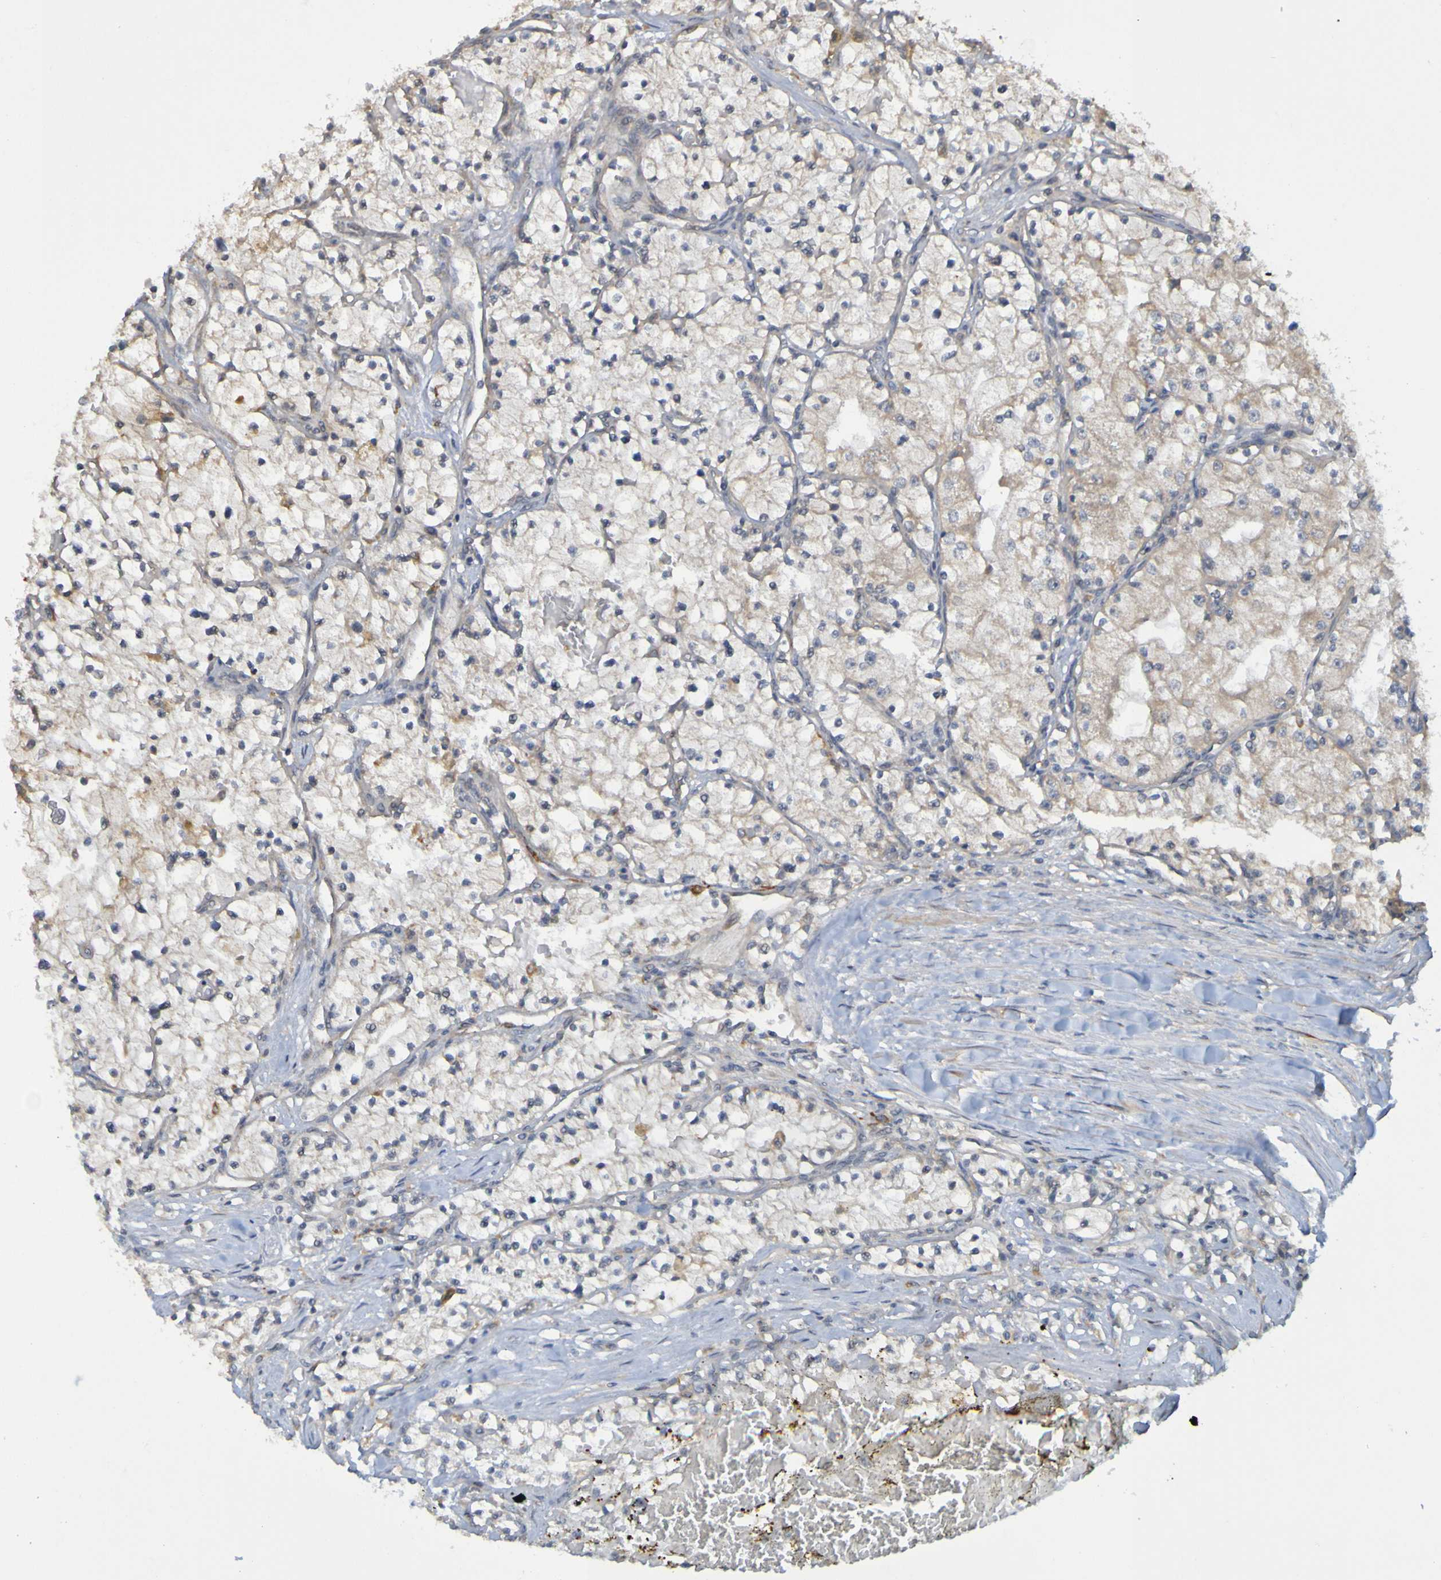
{"staining": {"intensity": "moderate", "quantity": "<25%", "location": "cytoplasmic/membranous"}, "tissue": "renal cancer", "cell_type": "Tumor cells", "image_type": "cancer", "snomed": [{"axis": "morphology", "description": "Adenocarcinoma, NOS"}, {"axis": "topography", "description": "Kidney"}], "caption": "Adenocarcinoma (renal) tissue reveals moderate cytoplasmic/membranous staining in approximately <25% of tumor cells, visualized by immunohistochemistry. The staining was performed using DAB, with brown indicating positive protein expression. Nuclei are stained blue with hematoxylin.", "gene": "NAV2", "patient": {"sex": "male", "age": 68}}